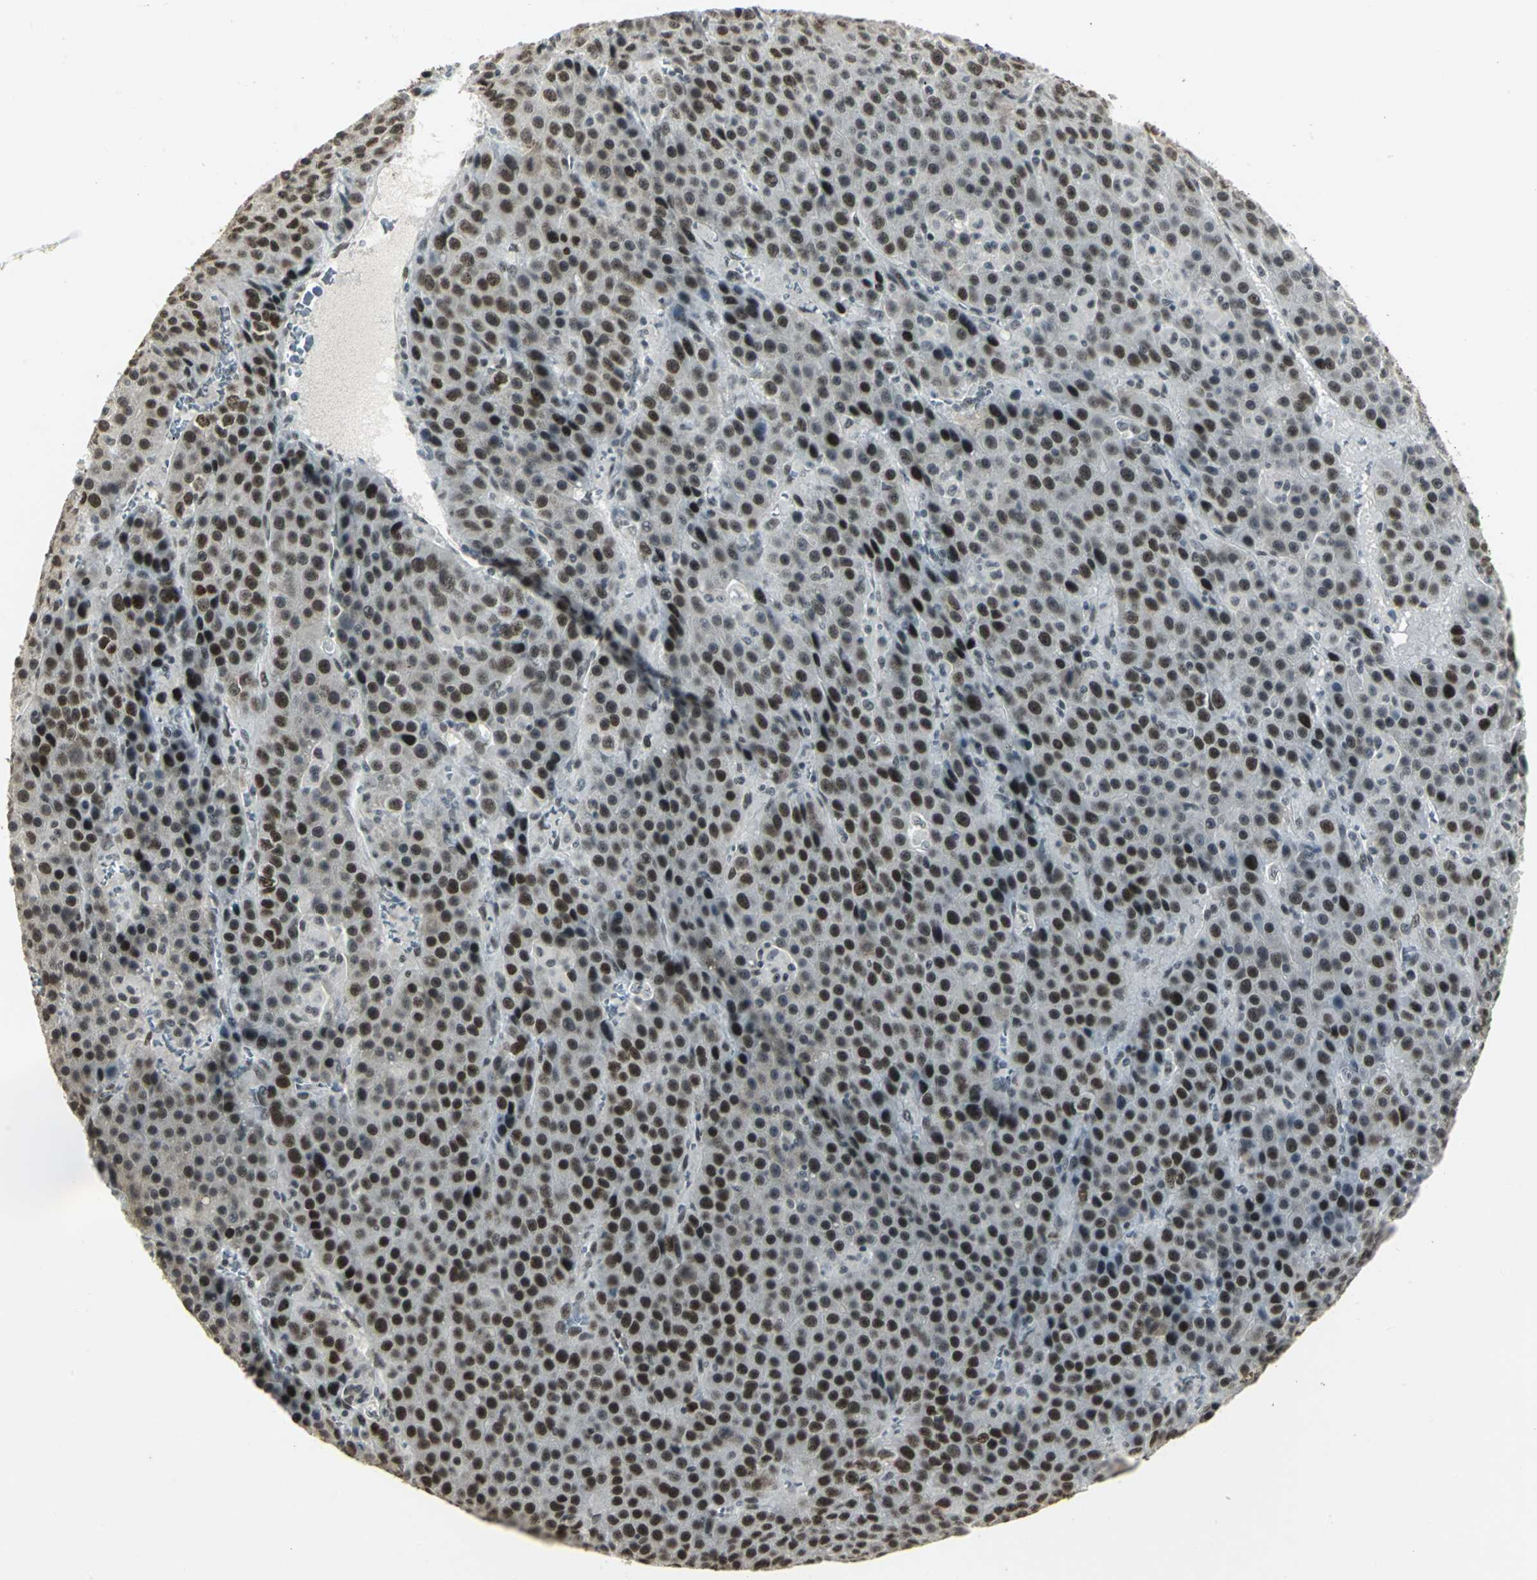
{"staining": {"intensity": "strong", "quantity": ">75%", "location": "nuclear"}, "tissue": "liver cancer", "cell_type": "Tumor cells", "image_type": "cancer", "snomed": [{"axis": "morphology", "description": "Carcinoma, Hepatocellular, NOS"}, {"axis": "topography", "description": "Liver"}], "caption": "Liver hepatocellular carcinoma tissue reveals strong nuclear staining in about >75% of tumor cells", "gene": "CBX3", "patient": {"sex": "female", "age": 53}}